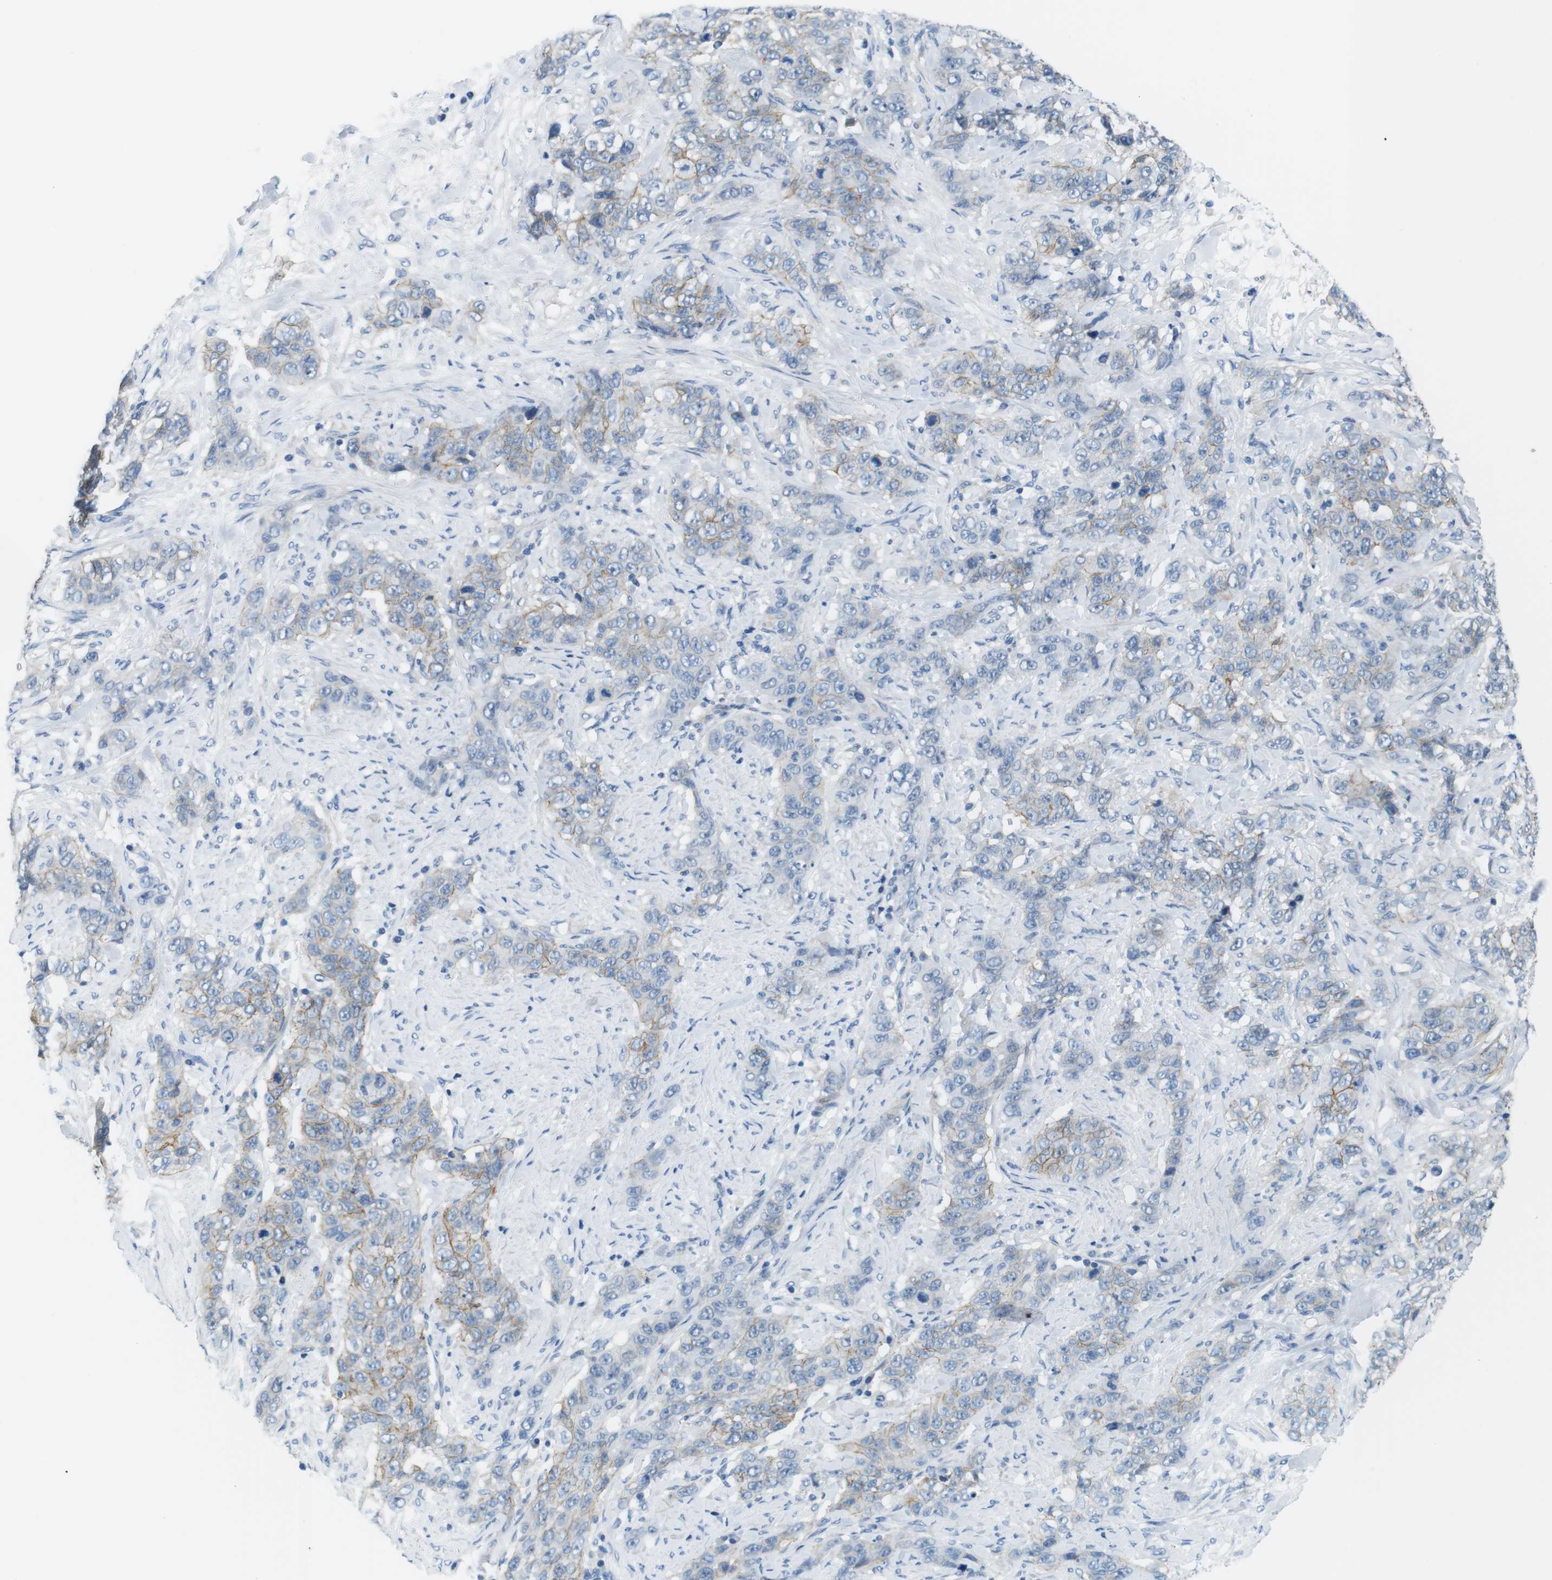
{"staining": {"intensity": "moderate", "quantity": "25%-75%", "location": "cytoplasmic/membranous"}, "tissue": "stomach cancer", "cell_type": "Tumor cells", "image_type": "cancer", "snomed": [{"axis": "morphology", "description": "Adenocarcinoma, NOS"}, {"axis": "topography", "description": "Stomach"}], "caption": "Human adenocarcinoma (stomach) stained with a brown dye demonstrates moderate cytoplasmic/membranous positive positivity in about 25%-75% of tumor cells.", "gene": "SLC6A6", "patient": {"sex": "male", "age": 48}}